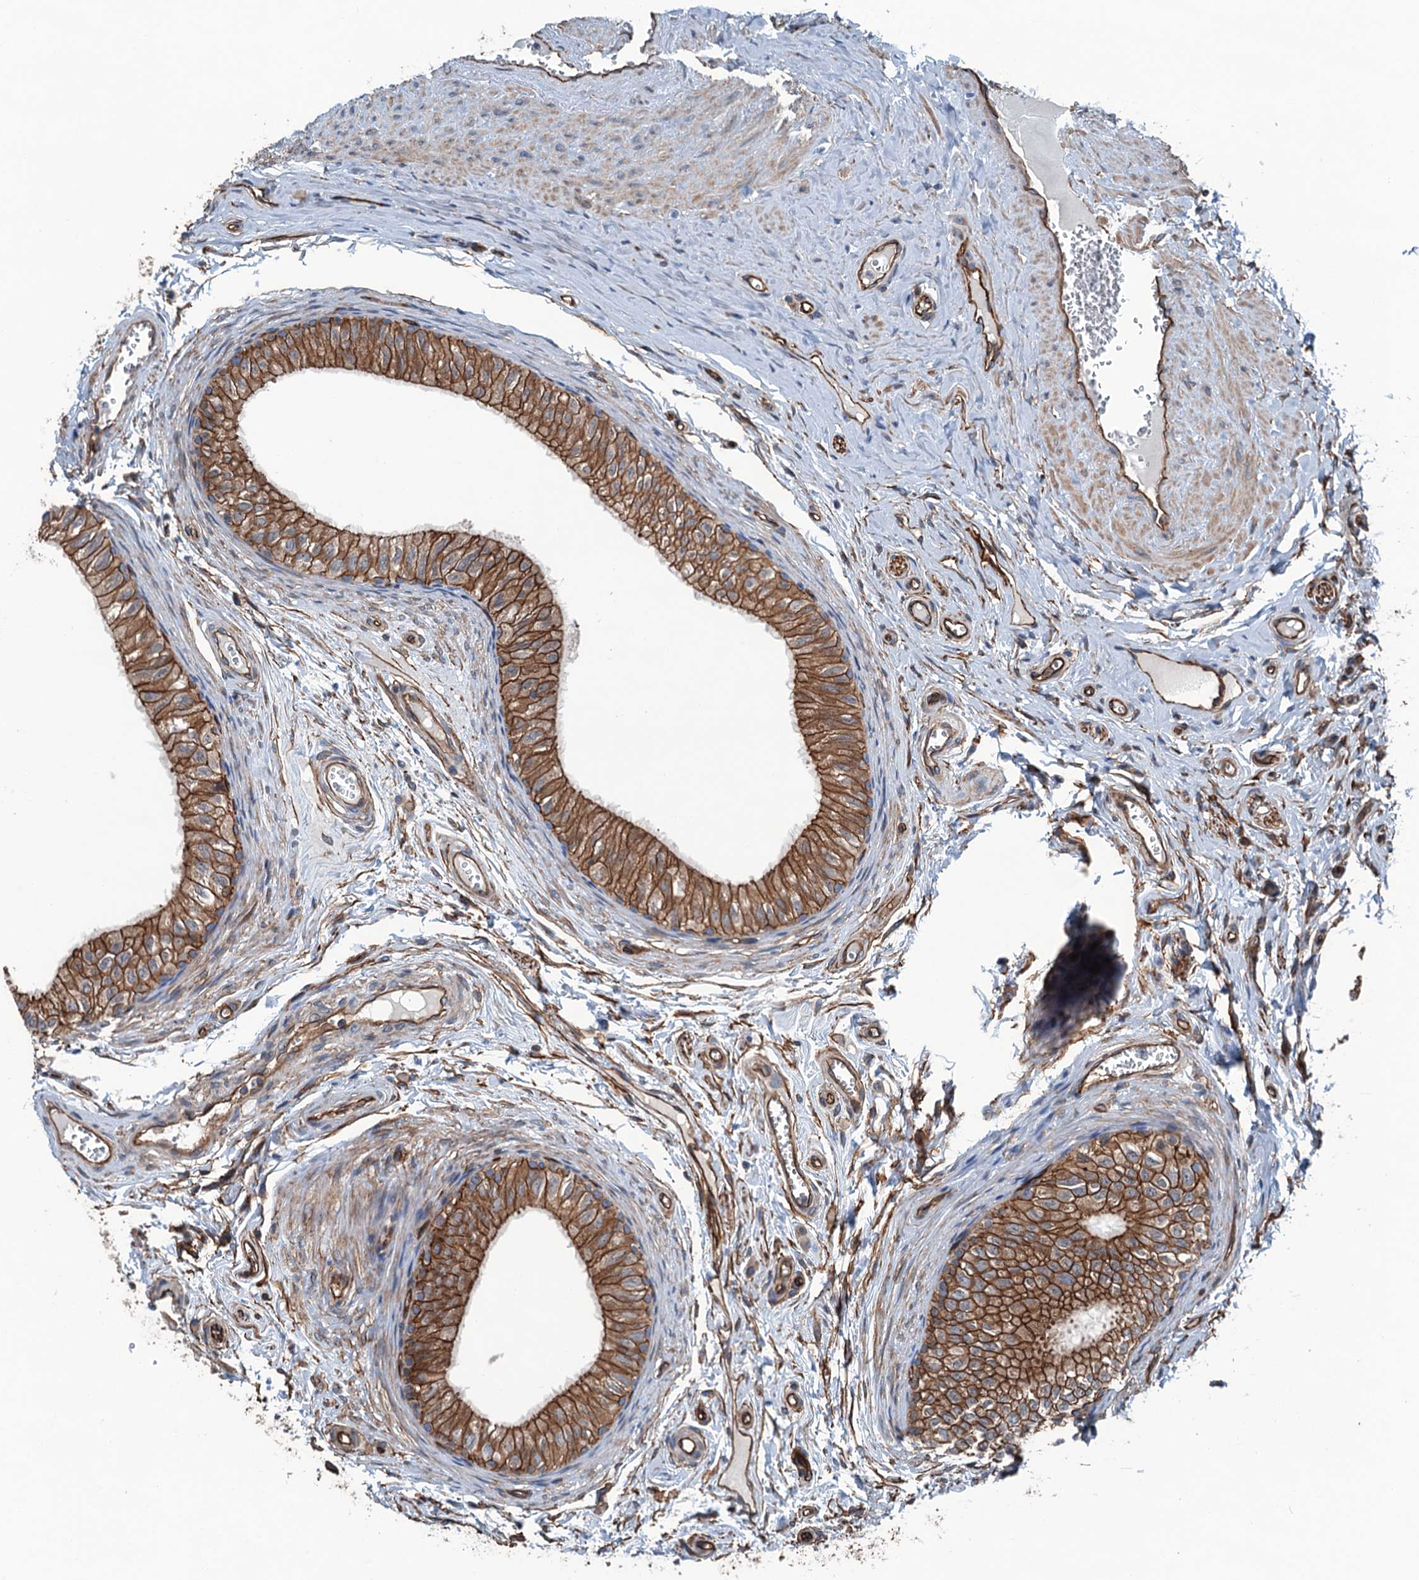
{"staining": {"intensity": "moderate", "quantity": ">75%", "location": "cytoplasmic/membranous"}, "tissue": "epididymis", "cell_type": "Glandular cells", "image_type": "normal", "snomed": [{"axis": "morphology", "description": "Normal tissue, NOS"}, {"axis": "topography", "description": "Epididymis"}], "caption": "The image exhibits immunohistochemical staining of unremarkable epididymis. There is moderate cytoplasmic/membranous staining is seen in approximately >75% of glandular cells.", "gene": "NMRAL1", "patient": {"sex": "male", "age": 42}}